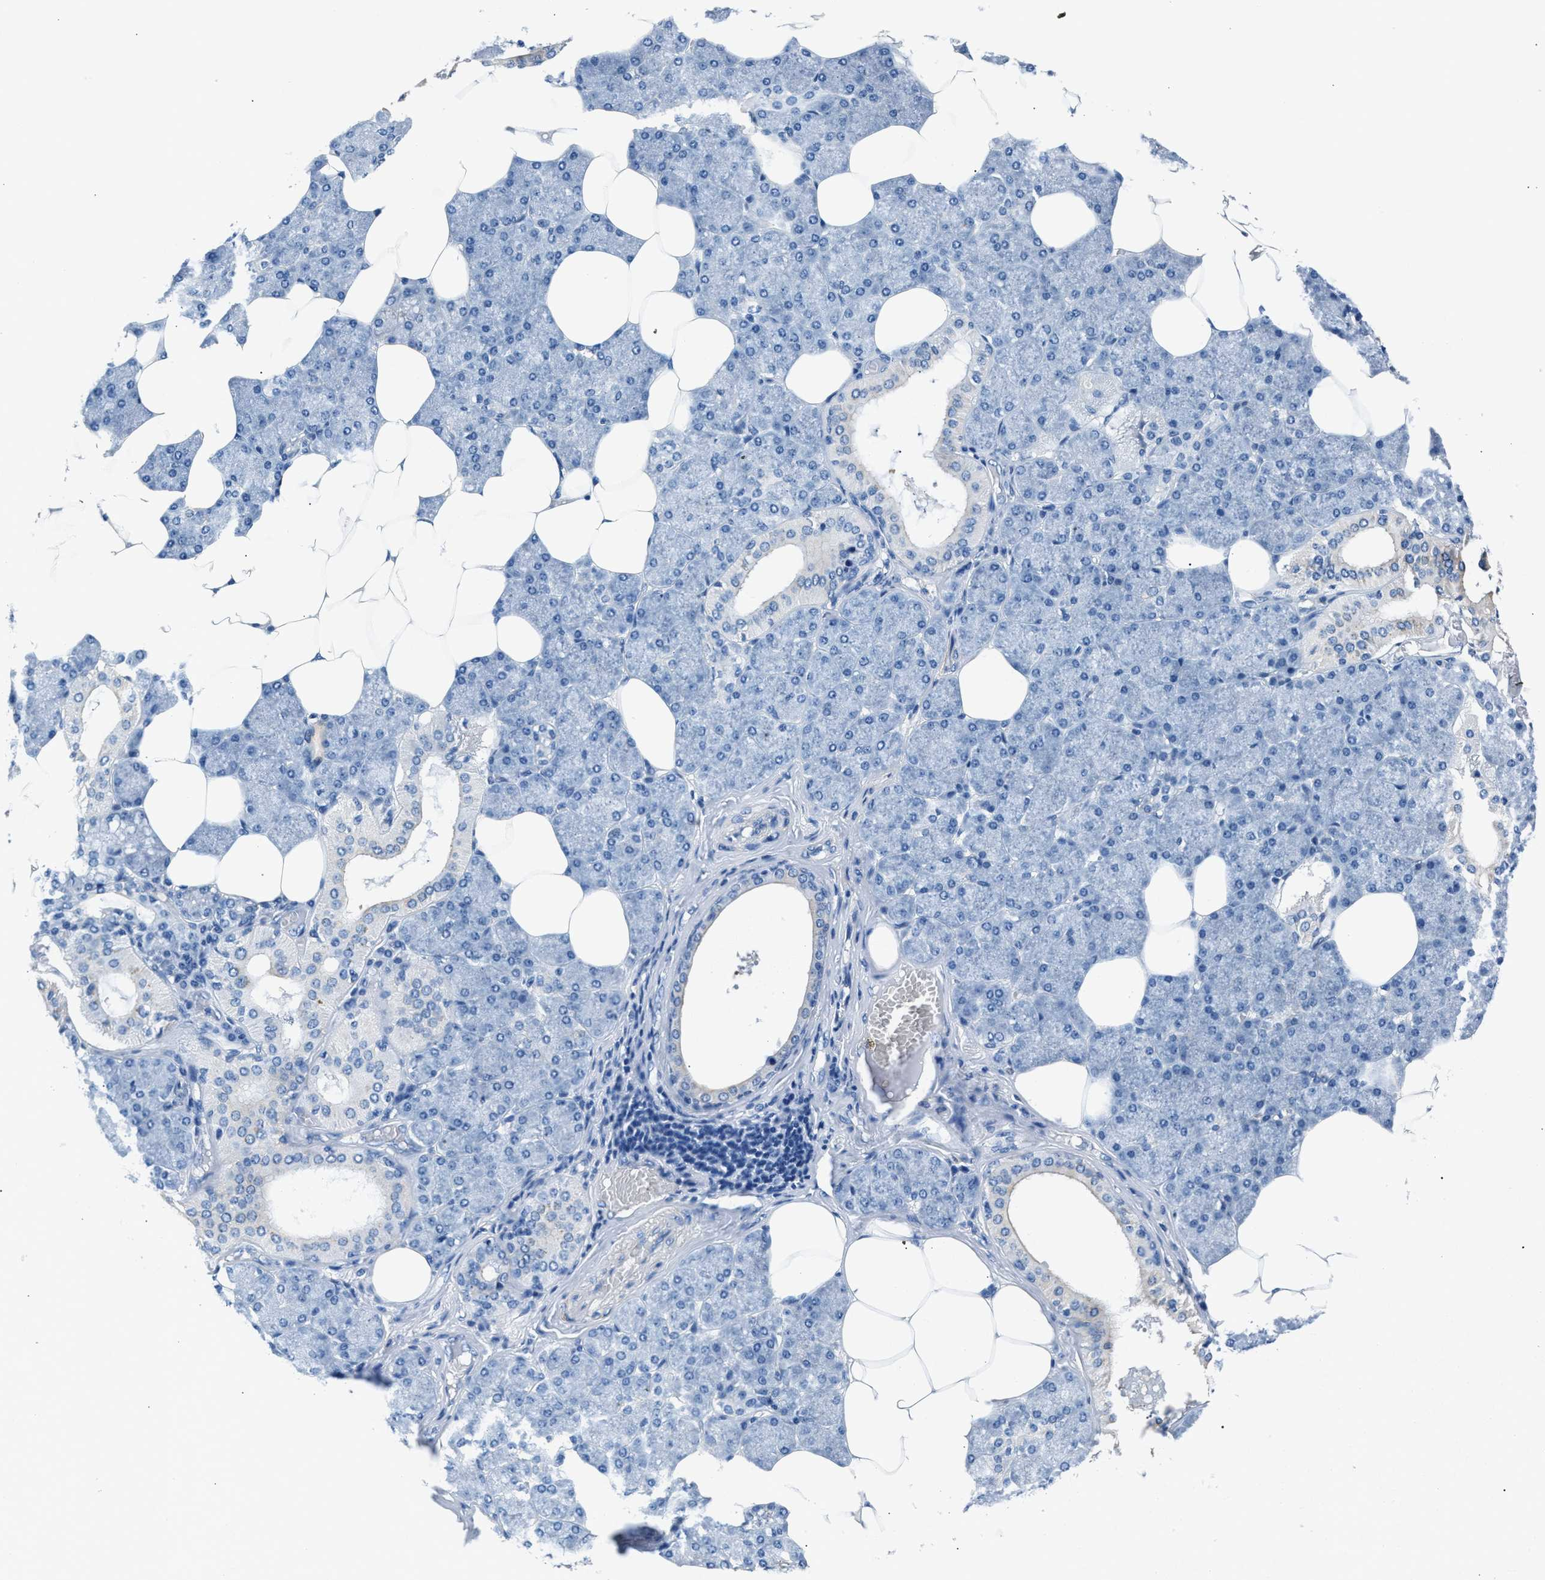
{"staining": {"intensity": "moderate", "quantity": "<25%", "location": "cytoplasmic/membranous"}, "tissue": "salivary gland", "cell_type": "Glandular cells", "image_type": "normal", "snomed": [{"axis": "morphology", "description": "Normal tissue, NOS"}, {"axis": "topography", "description": "Salivary gland"}], "caption": "Immunohistochemical staining of unremarkable salivary gland demonstrates moderate cytoplasmic/membranous protein positivity in approximately <25% of glandular cells. (brown staining indicates protein expression, while blue staining denotes nuclei).", "gene": "CDRT4", "patient": {"sex": "male", "age": 62}}